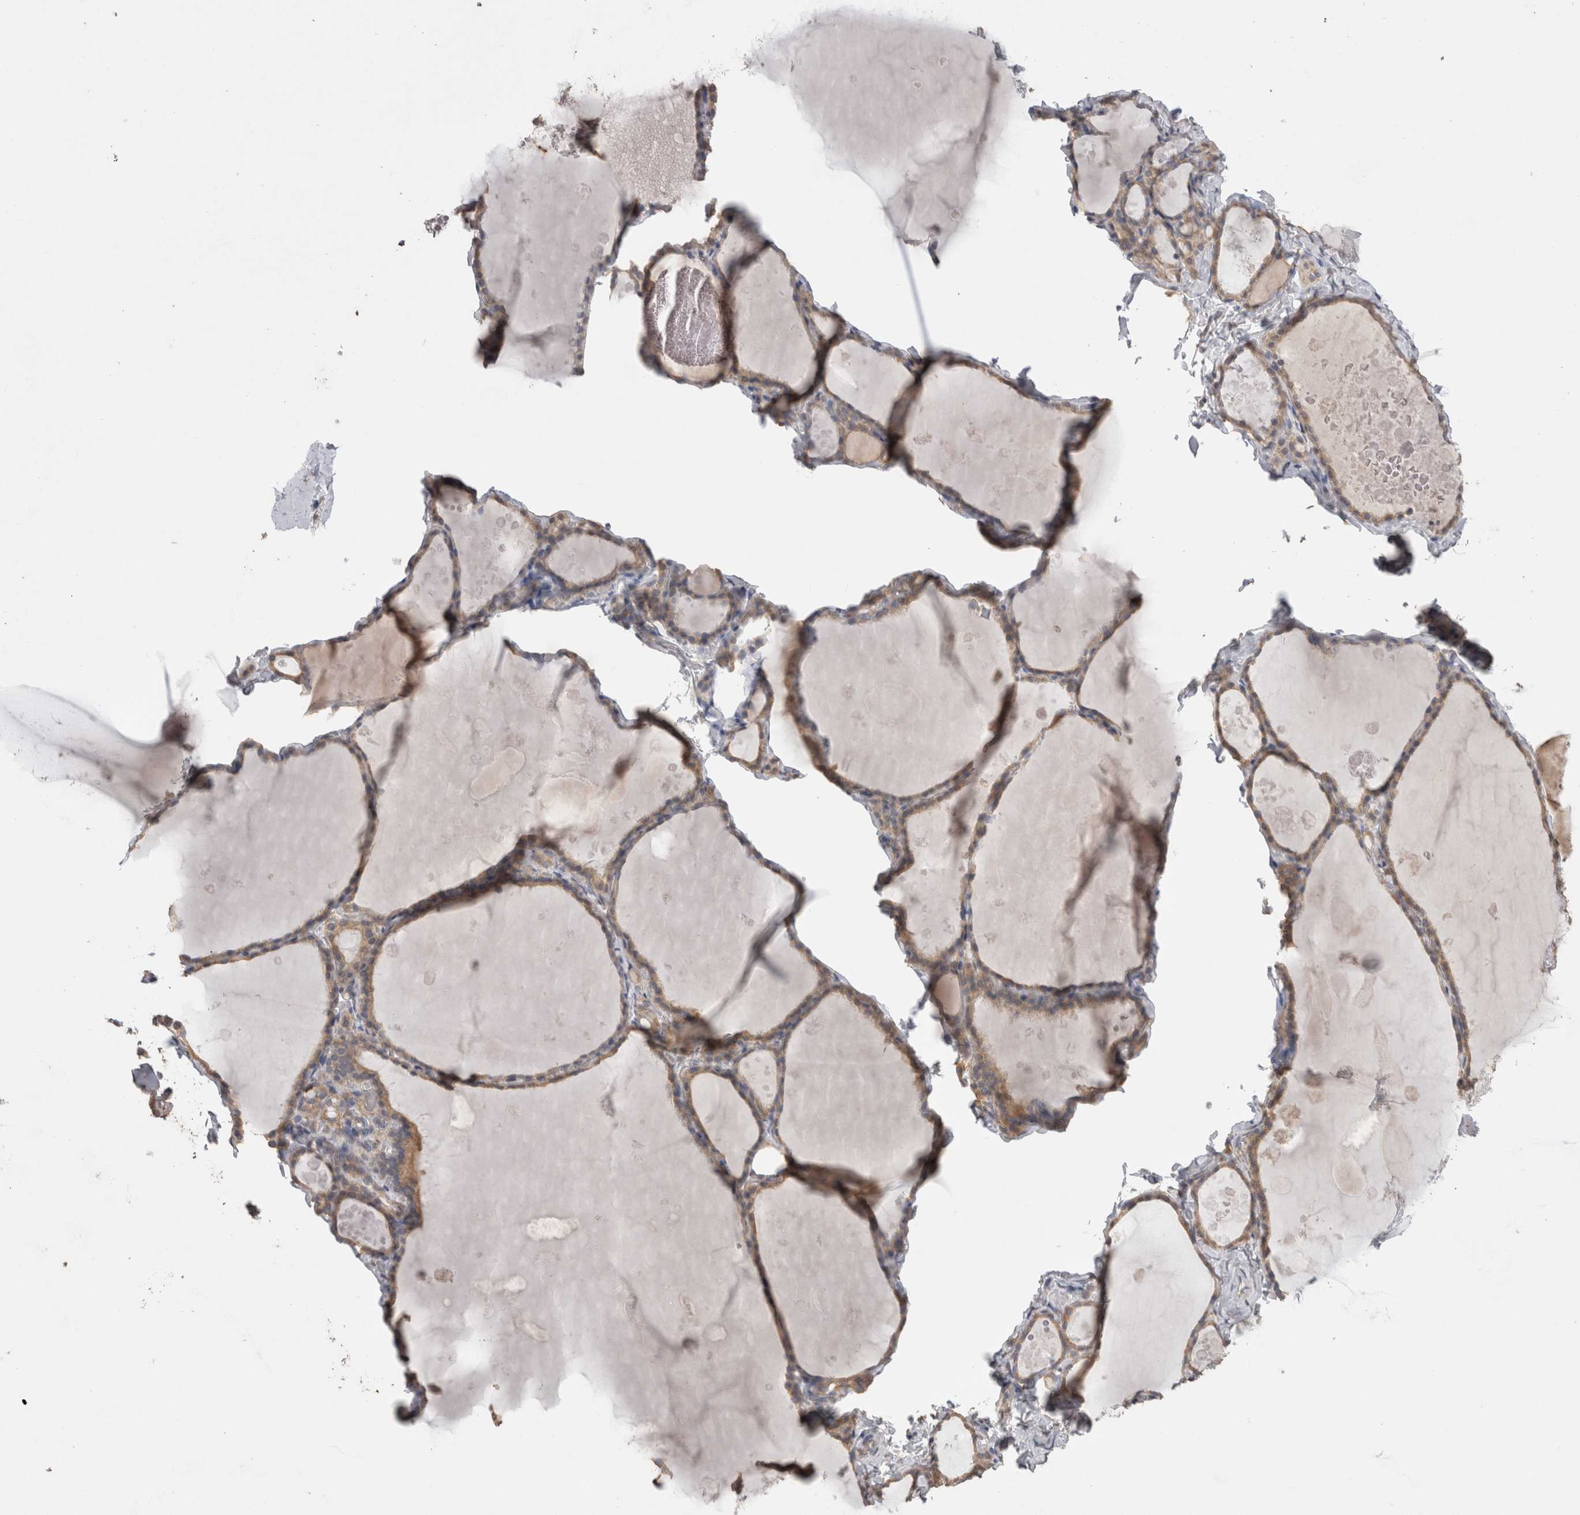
{"staining": {"intensity": "weak", "quantity": ">75%", "location": "cytoplasmic/membranous"}, "tissue": "thyroid gland", "cell_type": "Glandular cells", "image_type": "normal", "snomed": [{"axis": "morphology", "description": "Normal tissue, NOS"}, {"axis": "topography", "description": "Thyroid gland"}], "caption": "Immunohistochemistry (IHC) of normal human thyroid gland shows low levels of weak cytoplasmic/membranous staining in about >75% of glandular cells. (DAB = brown stain, brightfield microscopy at high magnification).", "gene": "NOMO1", "patient": {"sex": "male", "age": 56}}